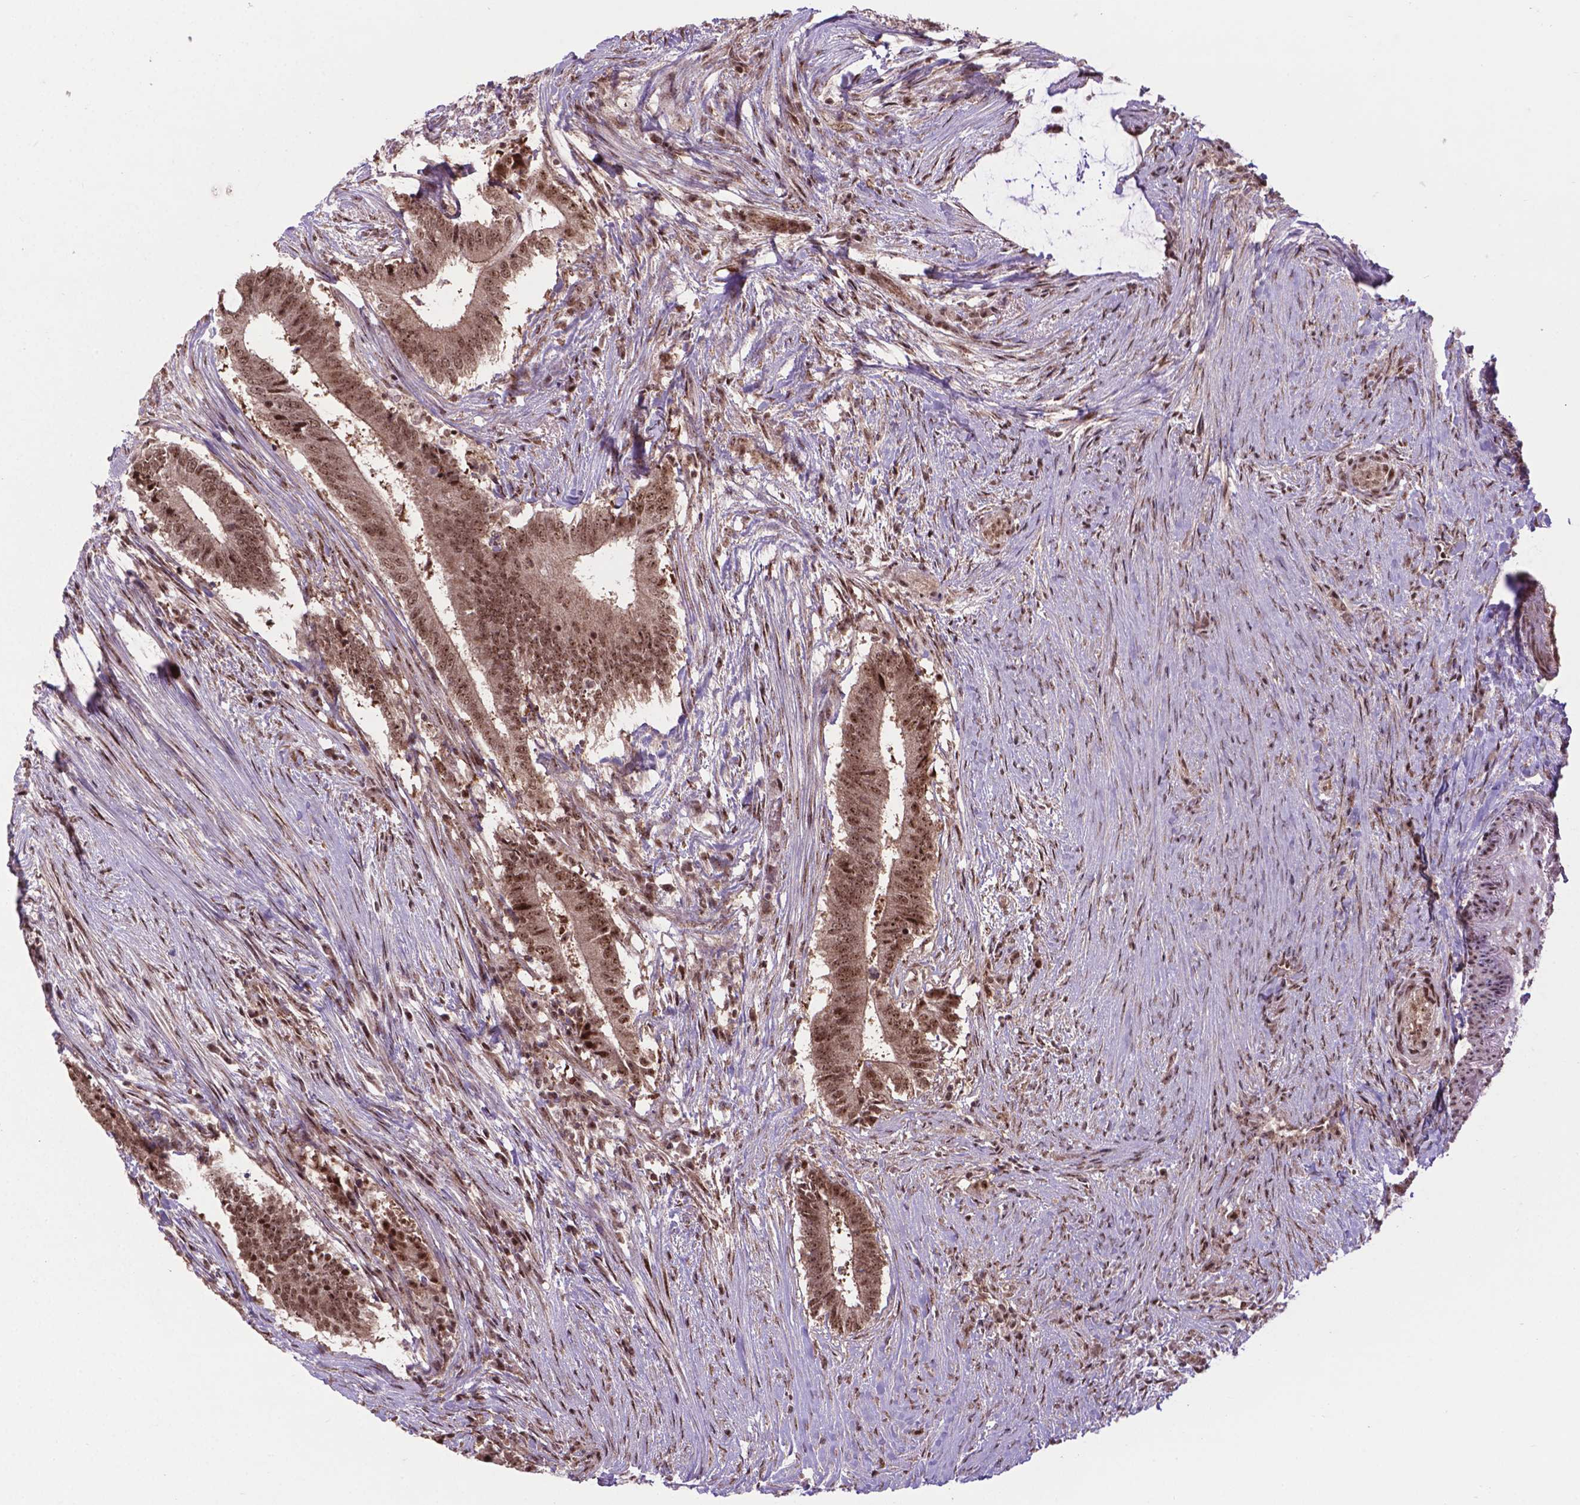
{"staining": {"intensity": "moderate", "quantity": ">75%", "location": "nuclear"}, "tissue": "colorectal cancer", "cell_type": "Tumor cells", "image_type": "cancer", "snomed": [{"axis": "morphology", "description": "Adenocarcinoma, NOS"}, {"axis": "topography", "description": "Colon"}], "caption": "Colorectal adenocarcinoma stained with immunohistochemistry displays moderate nuclear expression in approximately >75% of tumor cells.", "gene": "CSNK2A1", "patient": {"sex": "female", "age": 43}}